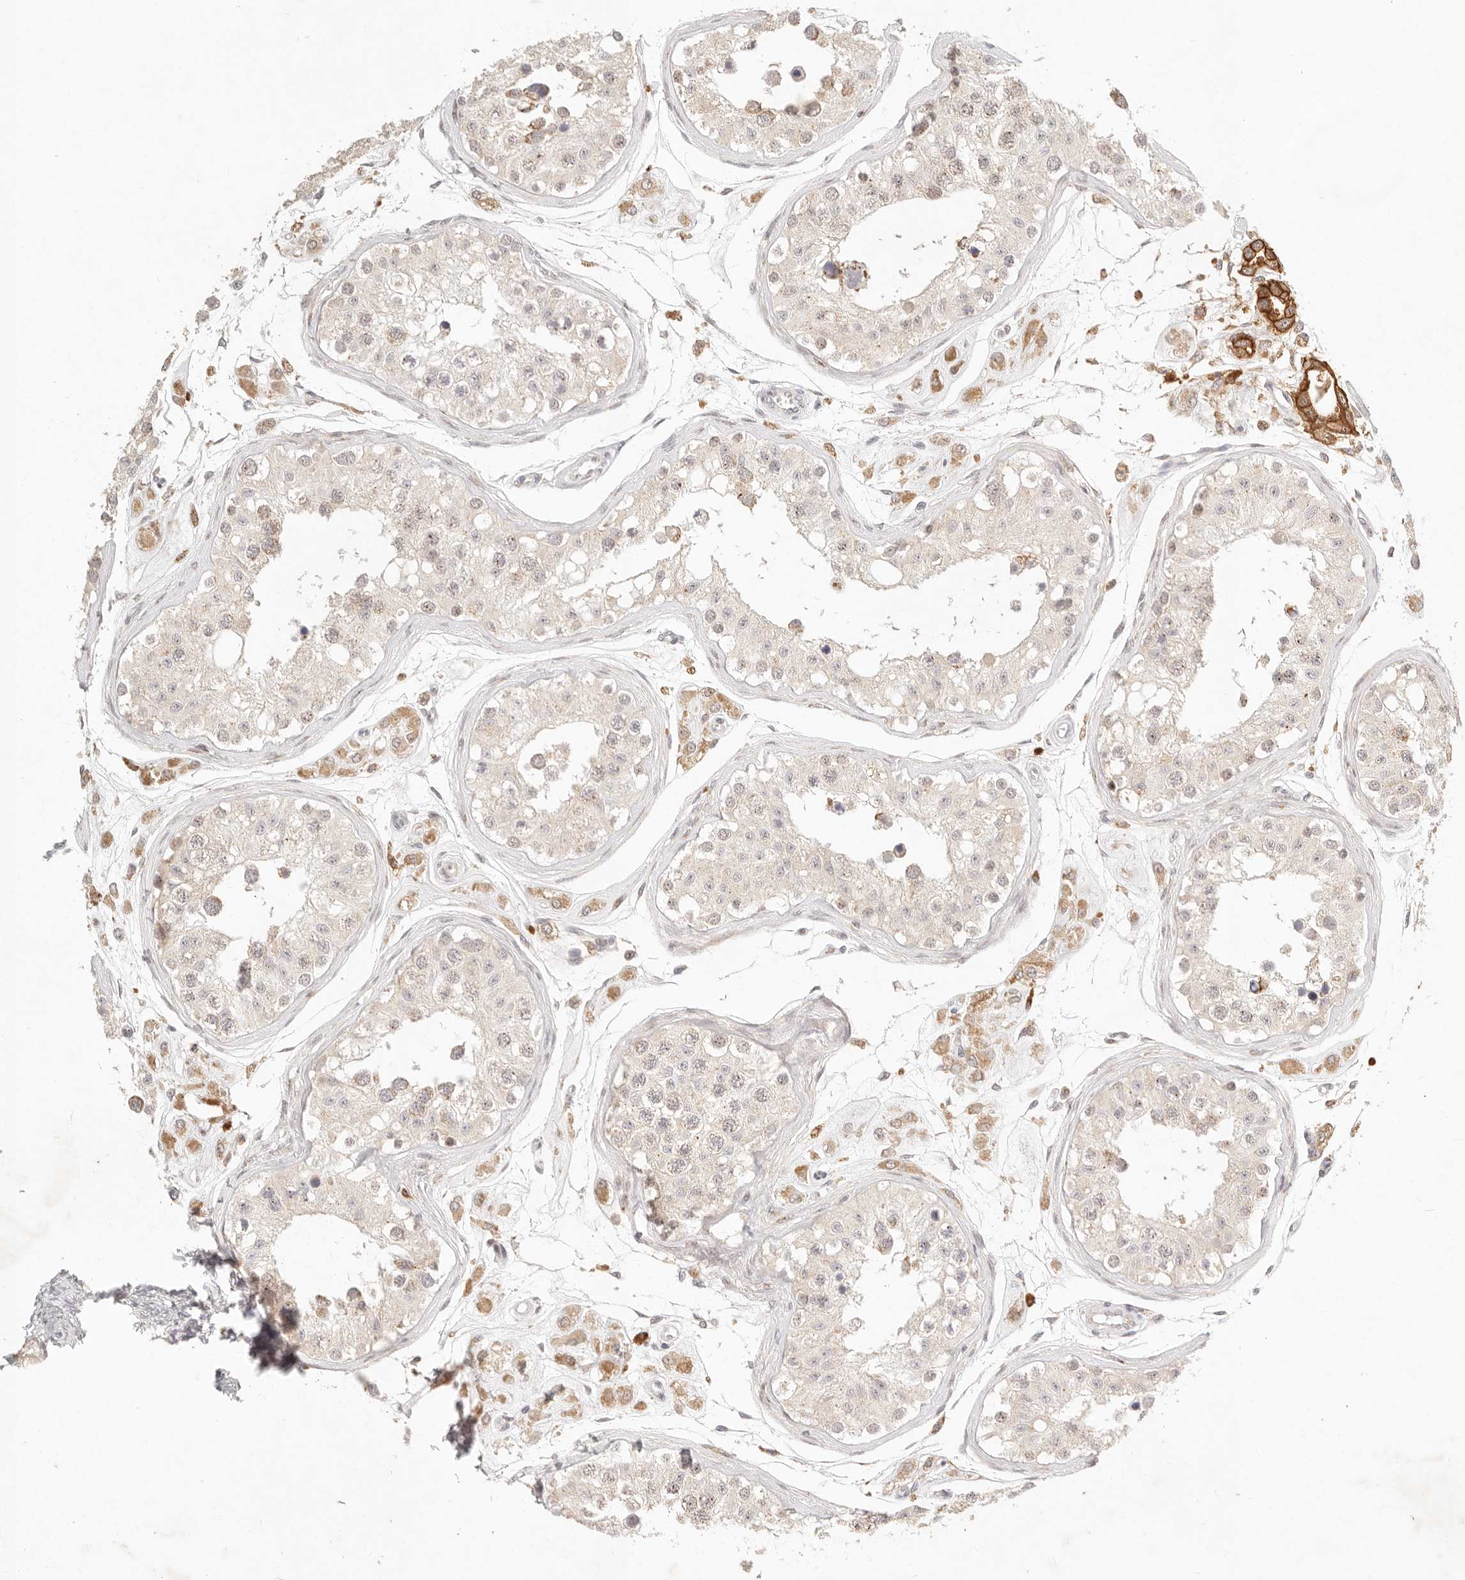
{"staining": {"intensity": "moderate", "quantity": "25%-75%", "location": "cytoplasmic/membranous"}, "tissue": "testis", "cell_type": "Cells in seminiferous ducts", "image_type": "normal", "snomed": [{"axis": "morphology", "description": "Normal tissue, NOS"}, {"axis": "morphology", "description": "Adenocarcinoma, metastatic, NOS"}, {"axis": "topography", "description": "Testis"}], "caption": "Immunohistochemical staining of normal testis reveals moderate cytoplasmic/membranous protein positivity in approximately 25%-75% of cells in seminiferous ducts. Nuclei are stained in blue.", "gene": "C1orf127", "patient": {"sex": "male", "age": 26}}